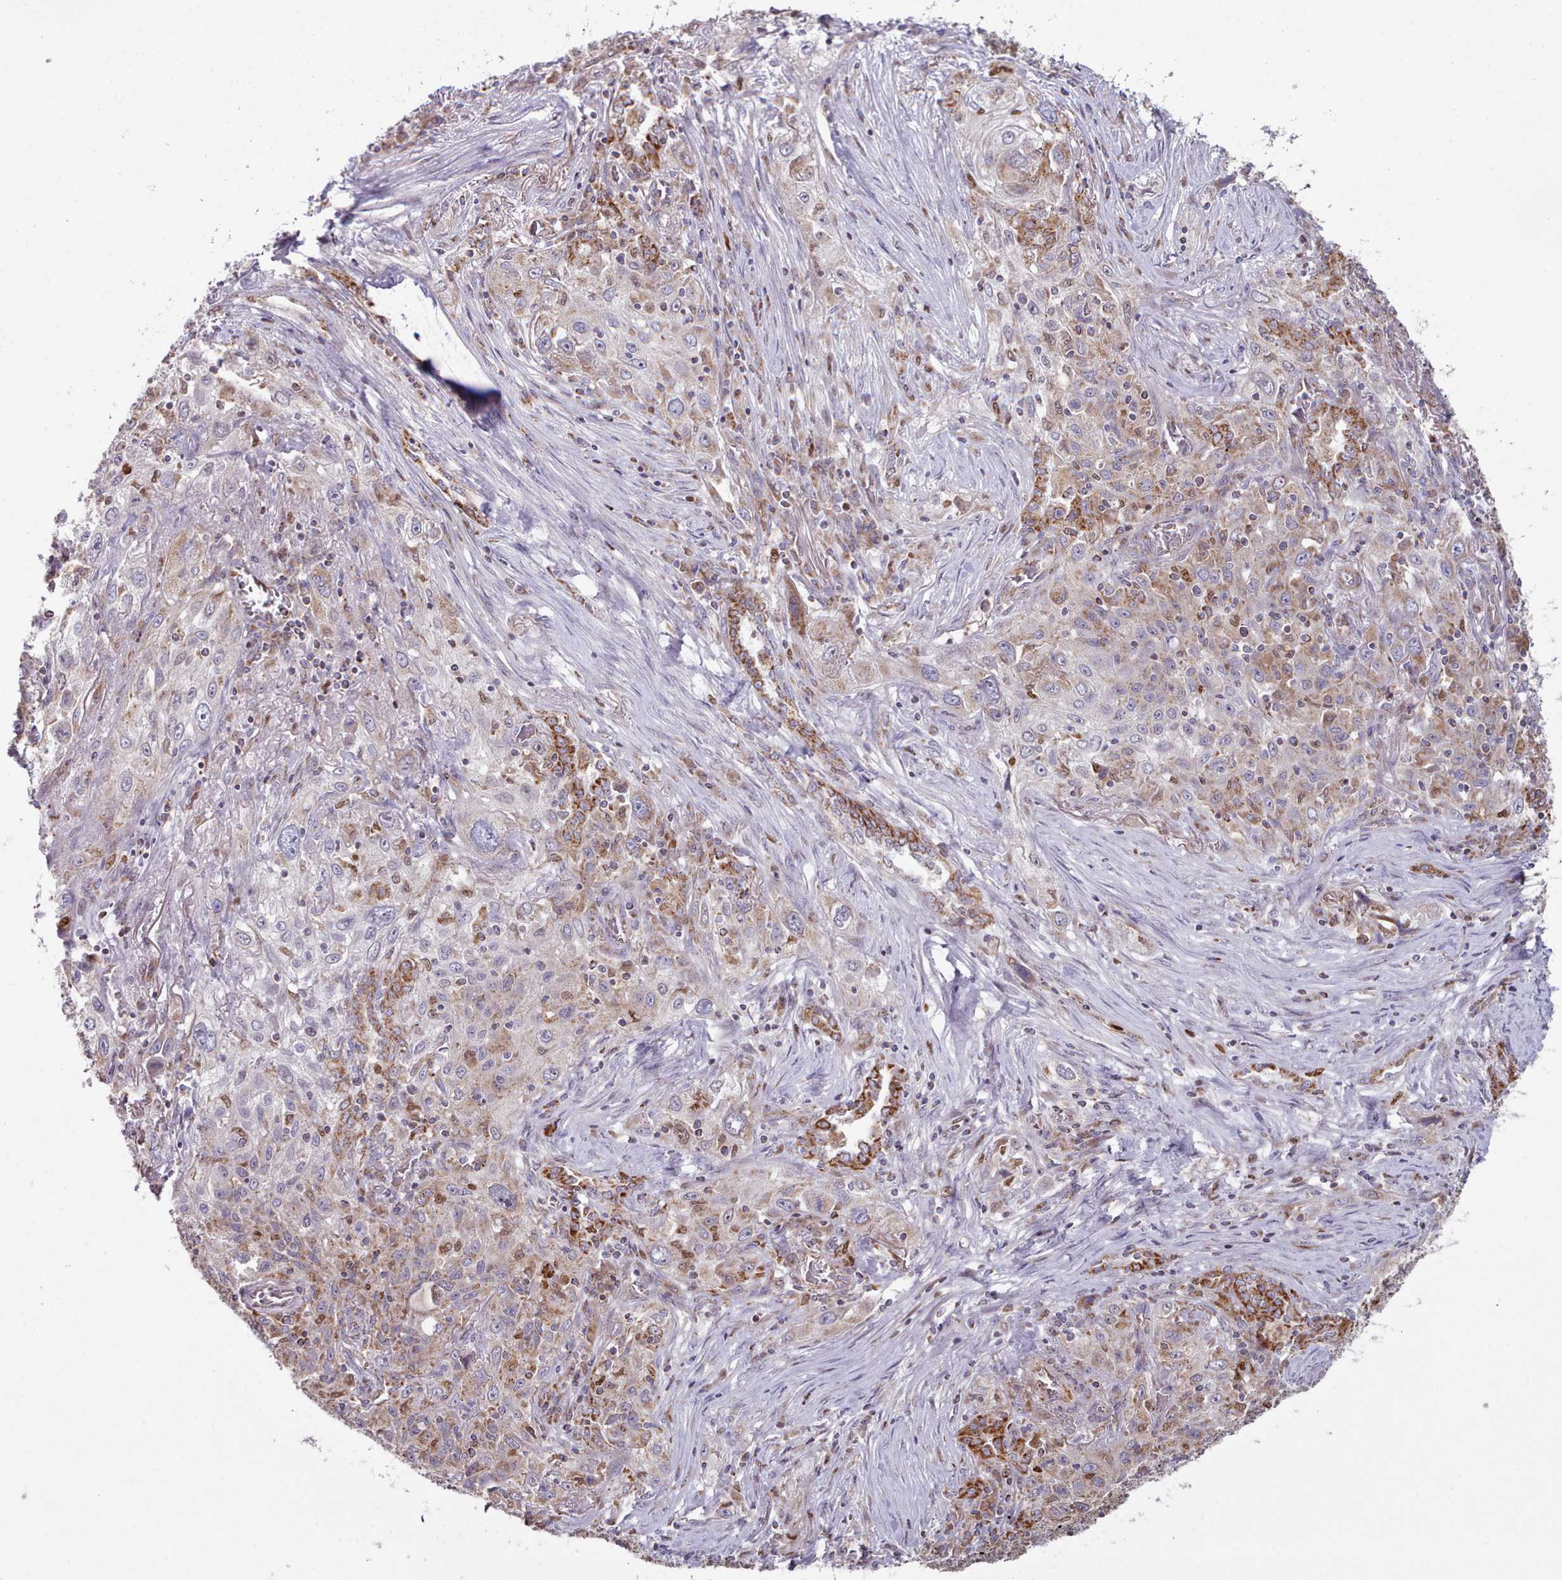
{"staining": {"intensity": "weak", "quantity": "<25%", "location": "cytoplasmic/membranous"}, "tissue": "lung cancer", "cell_type": "Tumor cells", "image_type": "cancer", "snomed": [{"axis": "morphology", "description": "Squamous cell carcinoma, NOS"}, {"axis": "topography", "description": "Lung"}], "caption": "The immunohistochemistry (IHC) photomicrograph has no significant expression in tumor cells of squamous cell carcinoma (lung) tissue.", "gene": "HSDL2", "patient": {"sex": "female", "age": 69}}